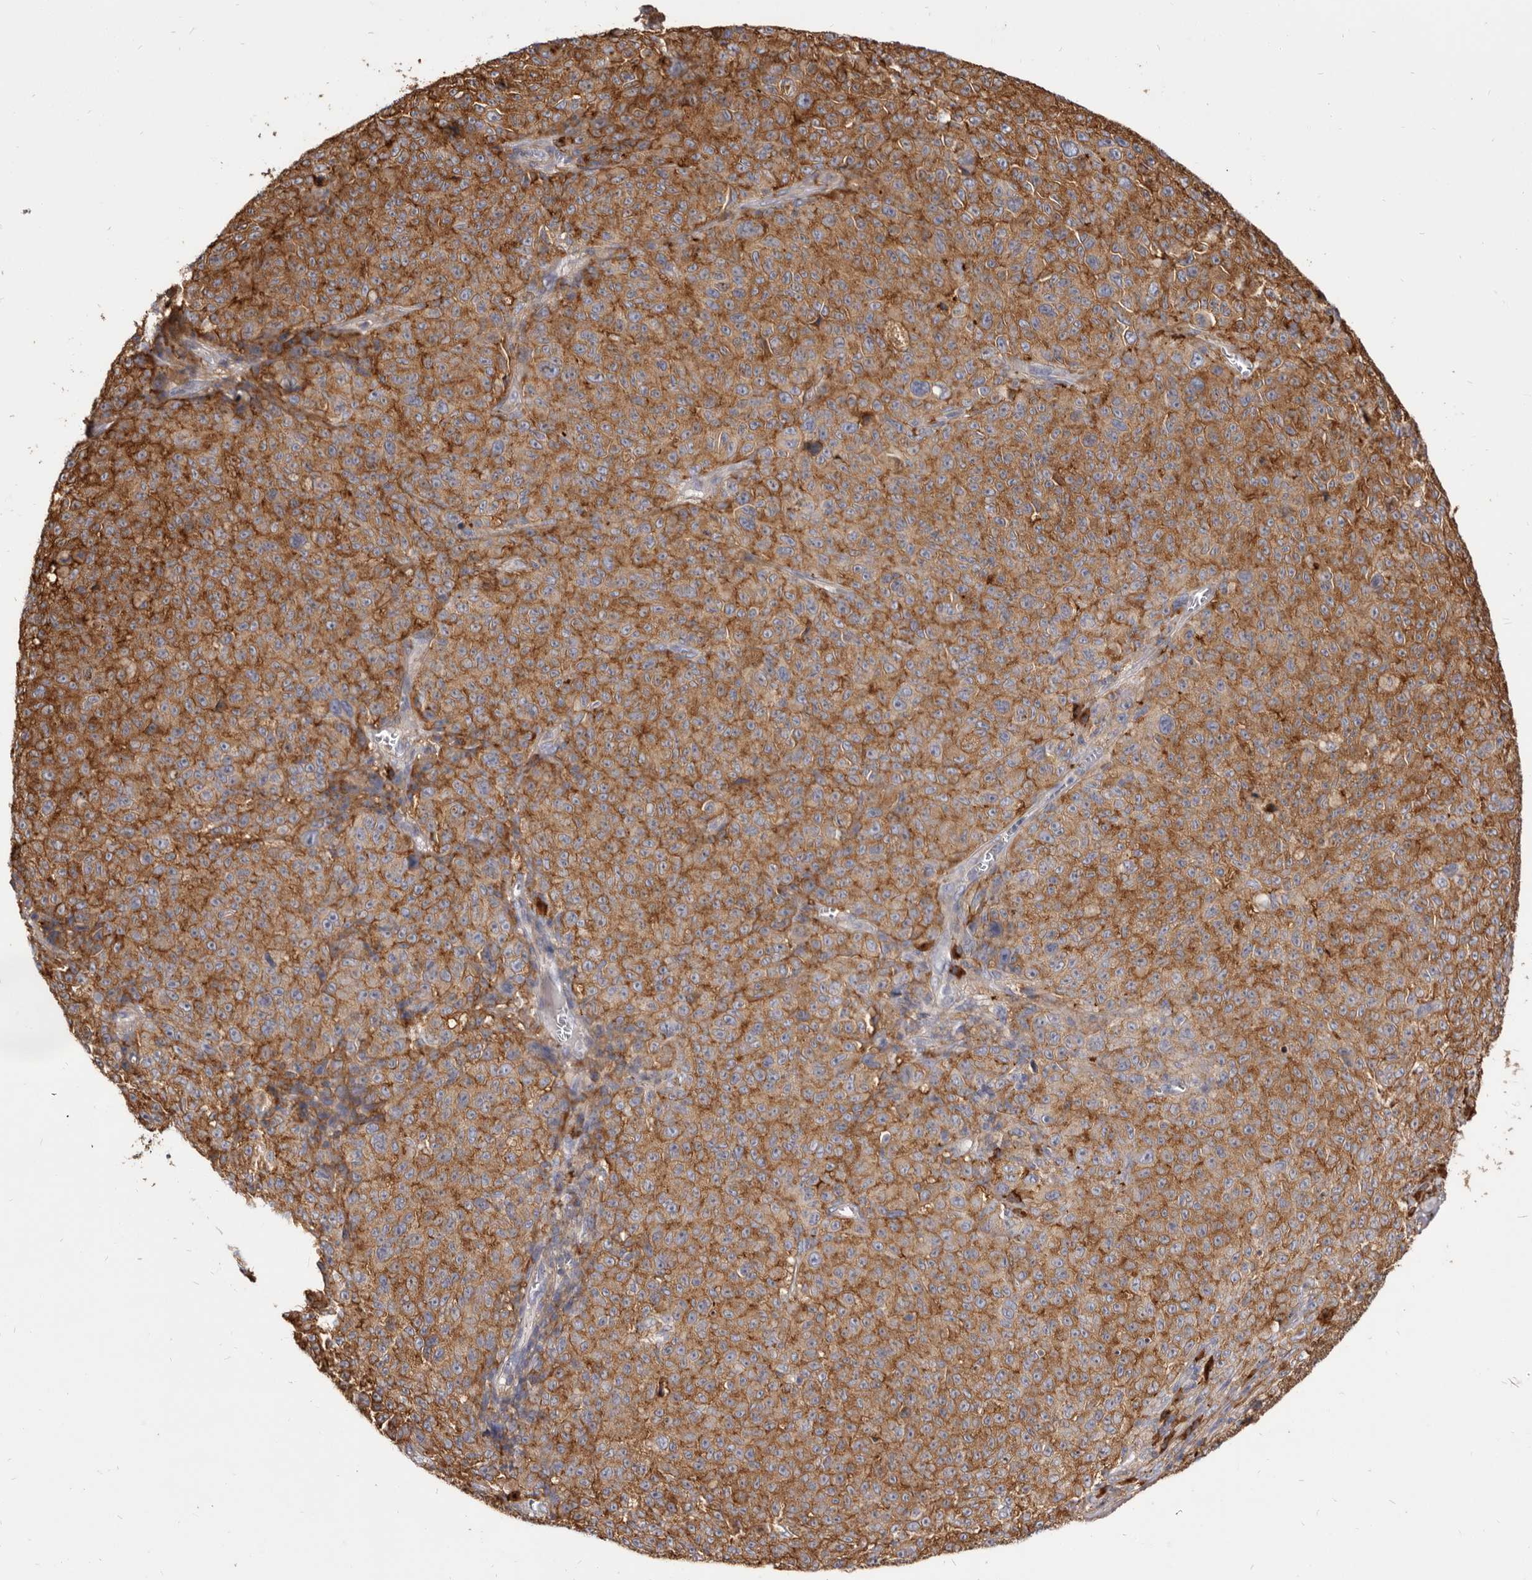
{"staining": {"intensity": "strong", "quantity": ">75%", "location": "cytoplasmic/membranous"}, "tissue": "melanoma", "cell_type": "Tumor cells", "image_type": "cancer", "snomed": [{"axis": "morphology", "description": "Malignant melanoma, NOS"}, {"axis": "topography", "description": "Skin"}], "caption": "DAB (3,3'-diaminobenzidine) immunohistochemical staining of human malignant melanoma displays strong cytoplasmic/membranous protein staining in approximately >75% of tumor cells.", "gene": "TPD52", "patient": {"sex": "female", "age": 82}}